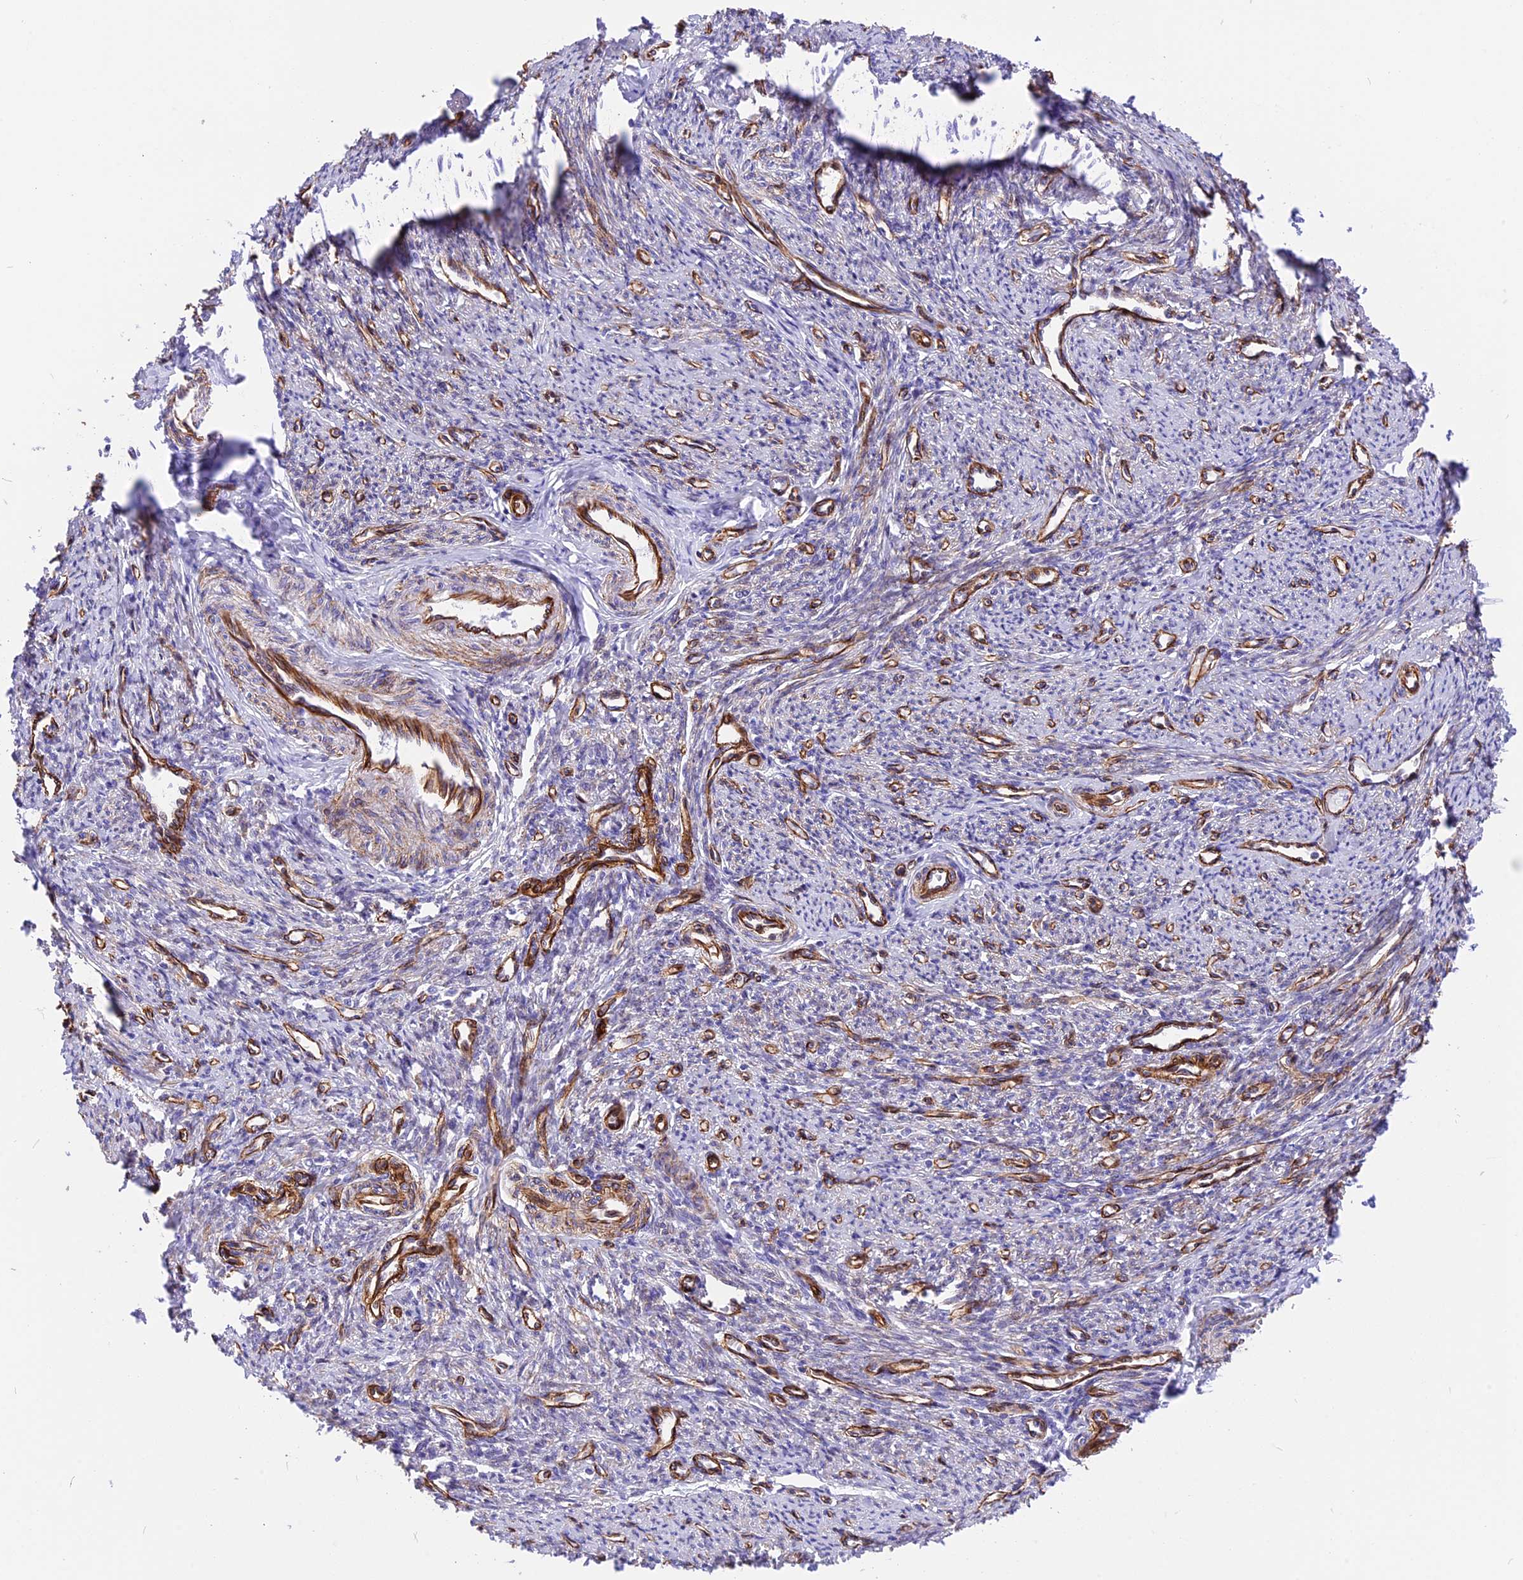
{"staining": {"intensity": "negative", "quantity": "none", "location": "none"}, "tissue": "smooth muscle", "cell_type": "Smooth muscle cells", "image_type": "normal", "snomed": [{"axis": "morphology", "description": "Normal tissue, NOS"}, {"axis": "topography", "description": "Smooth muscle"}, {"axis": "topography", "description": "Uterus"}], "caption": "Normal smooth muscle was stained to show a protein in brown. There is no significant expression in smooth muscle cells. (DAB (3,3'-diaminobenzidine) IHC, high magnification).", "gene": "R3HDM4", "patient": {"sex": "female", "age": 59}}